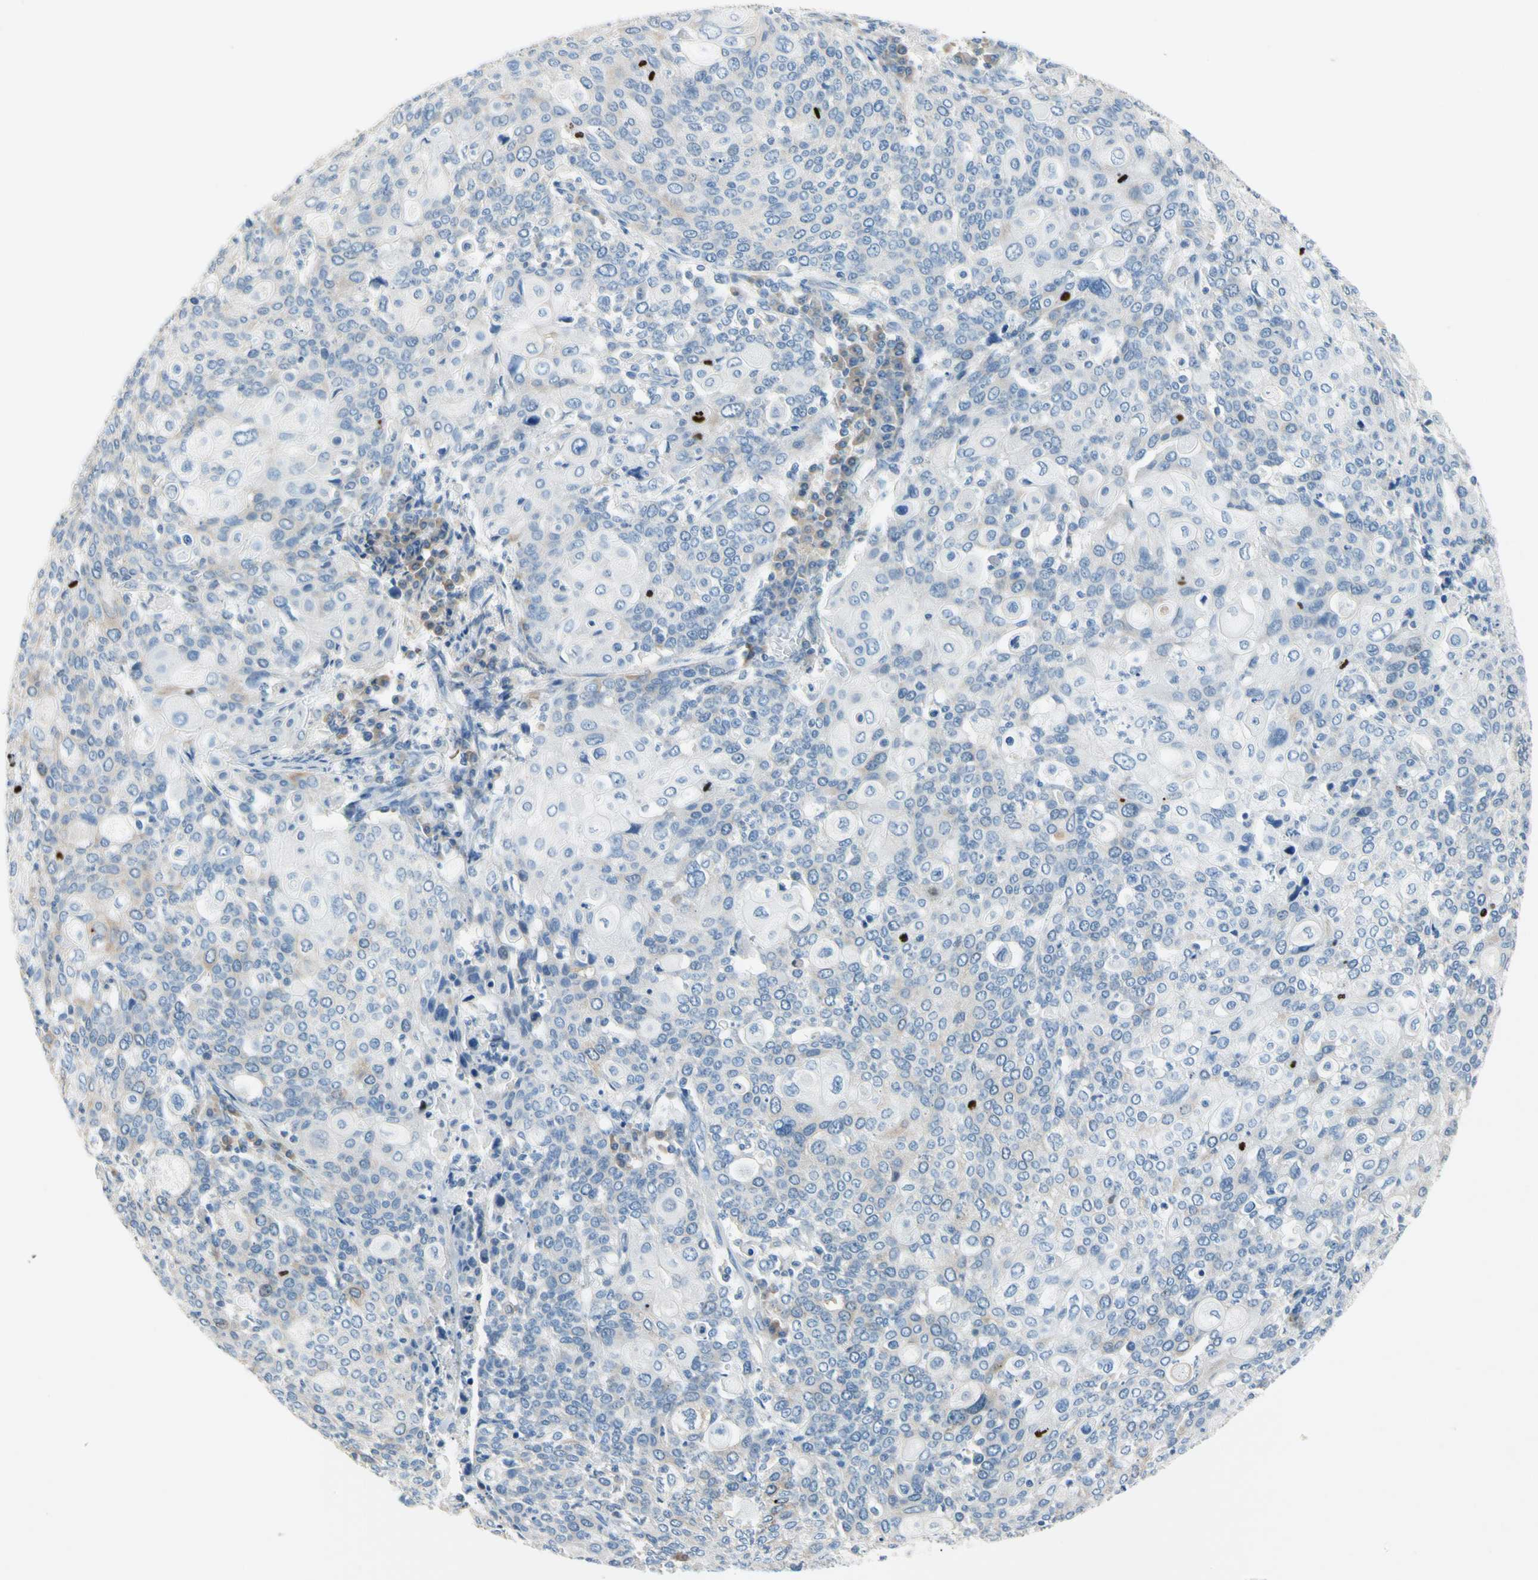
{"staining": {"intensity": "weak", "quantity": "<25%", "location": "cytoplasmic/membranous"}, "tissue": "cervical cancer", "cell_type": "Tumor cells", "image_type": "cancer", "snomed": [{"axis": "morphology", "description": "Squamous cell carcinoma, NOS"}, {"axis": "topography", "description": "Cervix"}], "caption": "DAB (3,3'-diaminobenzidine) immunohistochemical staining of human cervical squamous cell carcinoma displays no significant staining in tumor cells.", "gene": "CKAP2", "patient": {"sex": "female", "age": 40}}